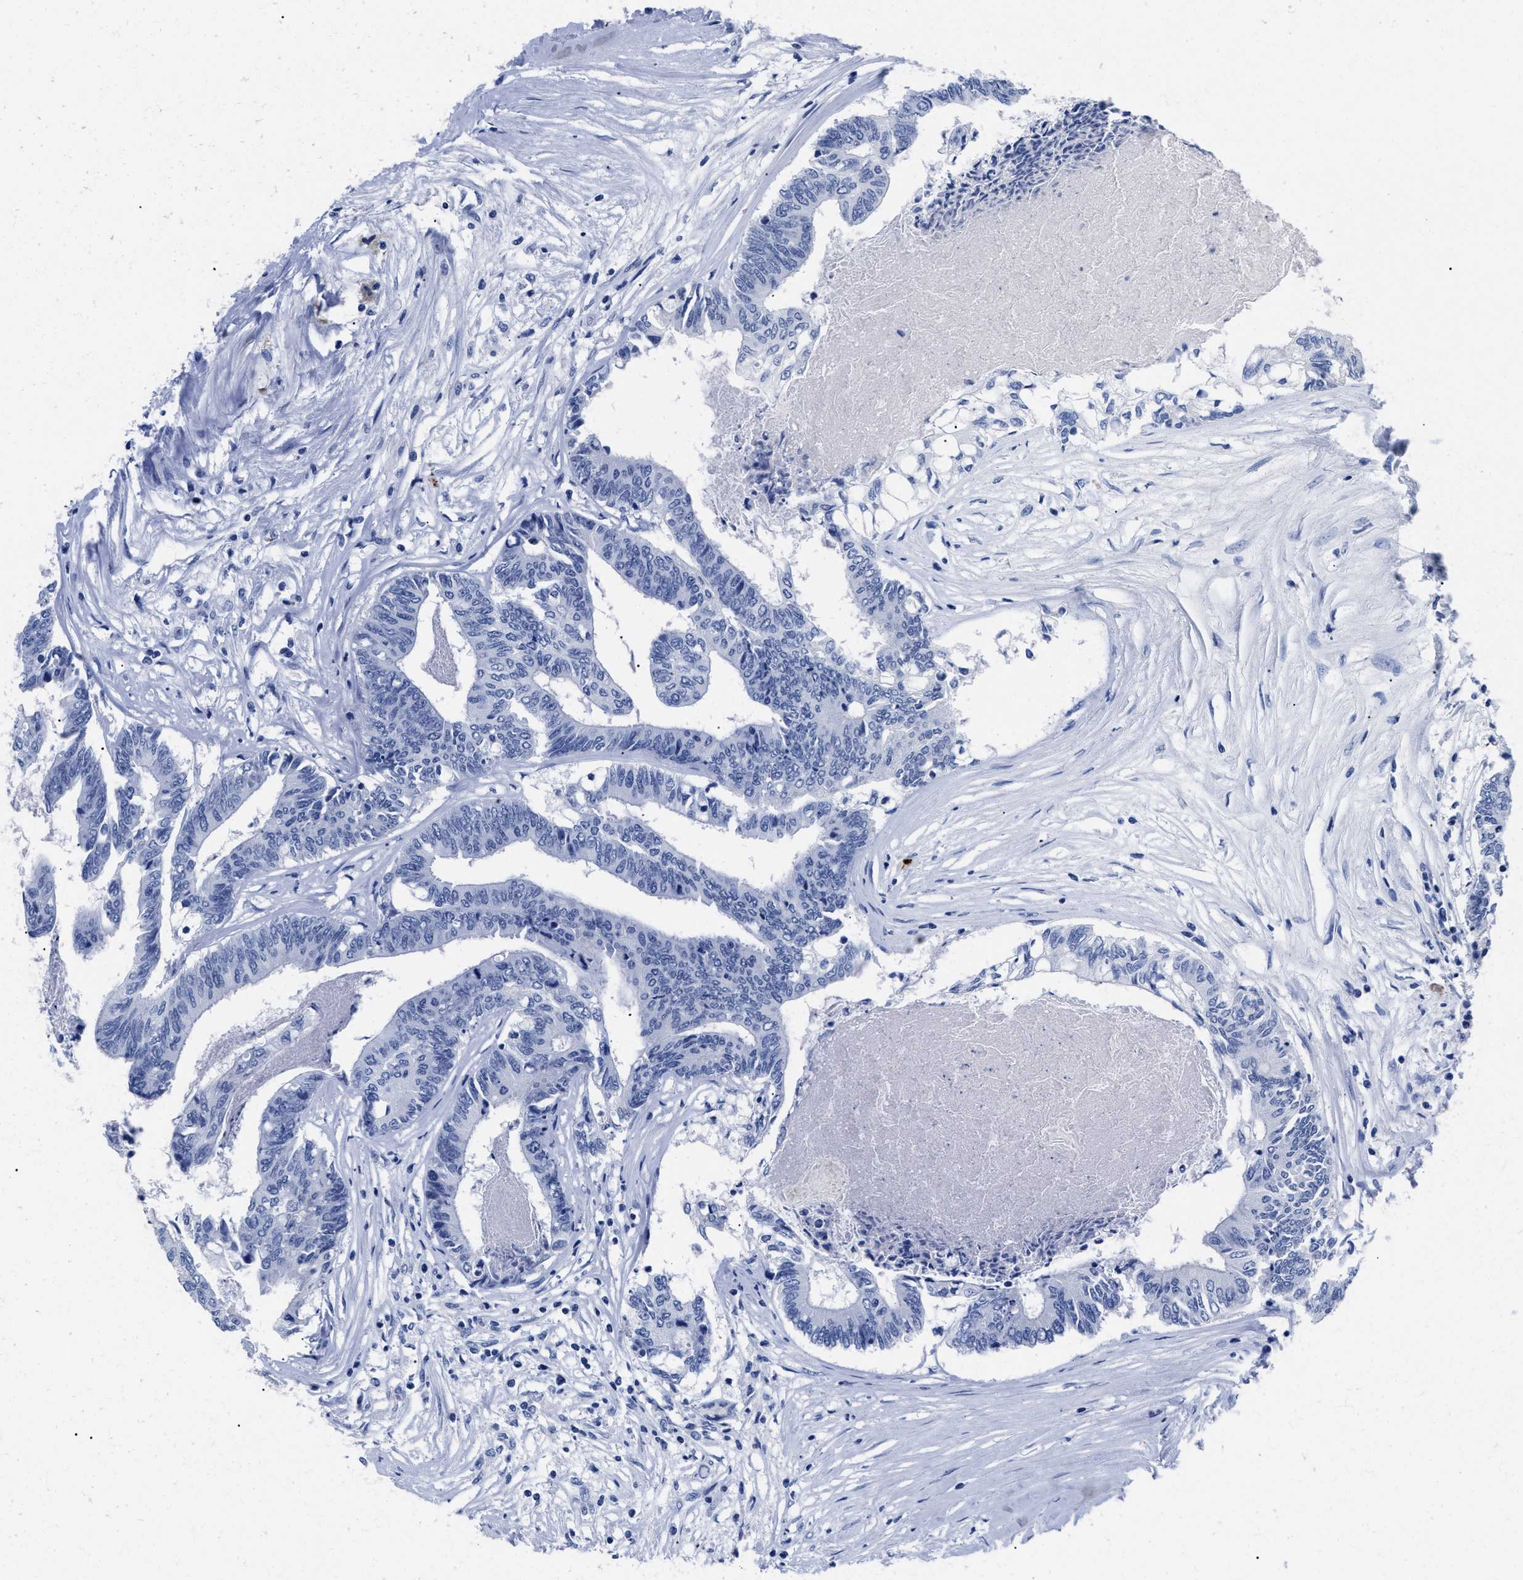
{"staining": {"intensity": "negative", "quantity": "none", "location": "none"}, "tissue": "colorectal cancer", "cell_type": "Tumor cells", "image_type": "cancer", "snomed": [{"axis": "morphology", "description": "Adenocarcinoma, NOS"}, {"axis": "topography", "description": "Rectum"}], "caption": "There is no significant staining in tumor cells of colorectal adenocarcinoma. (Brightfield microscopy of DAB IHC at high magnification).", "gene": "TREML1", "patient": {"sex": "male", "age": 63}}